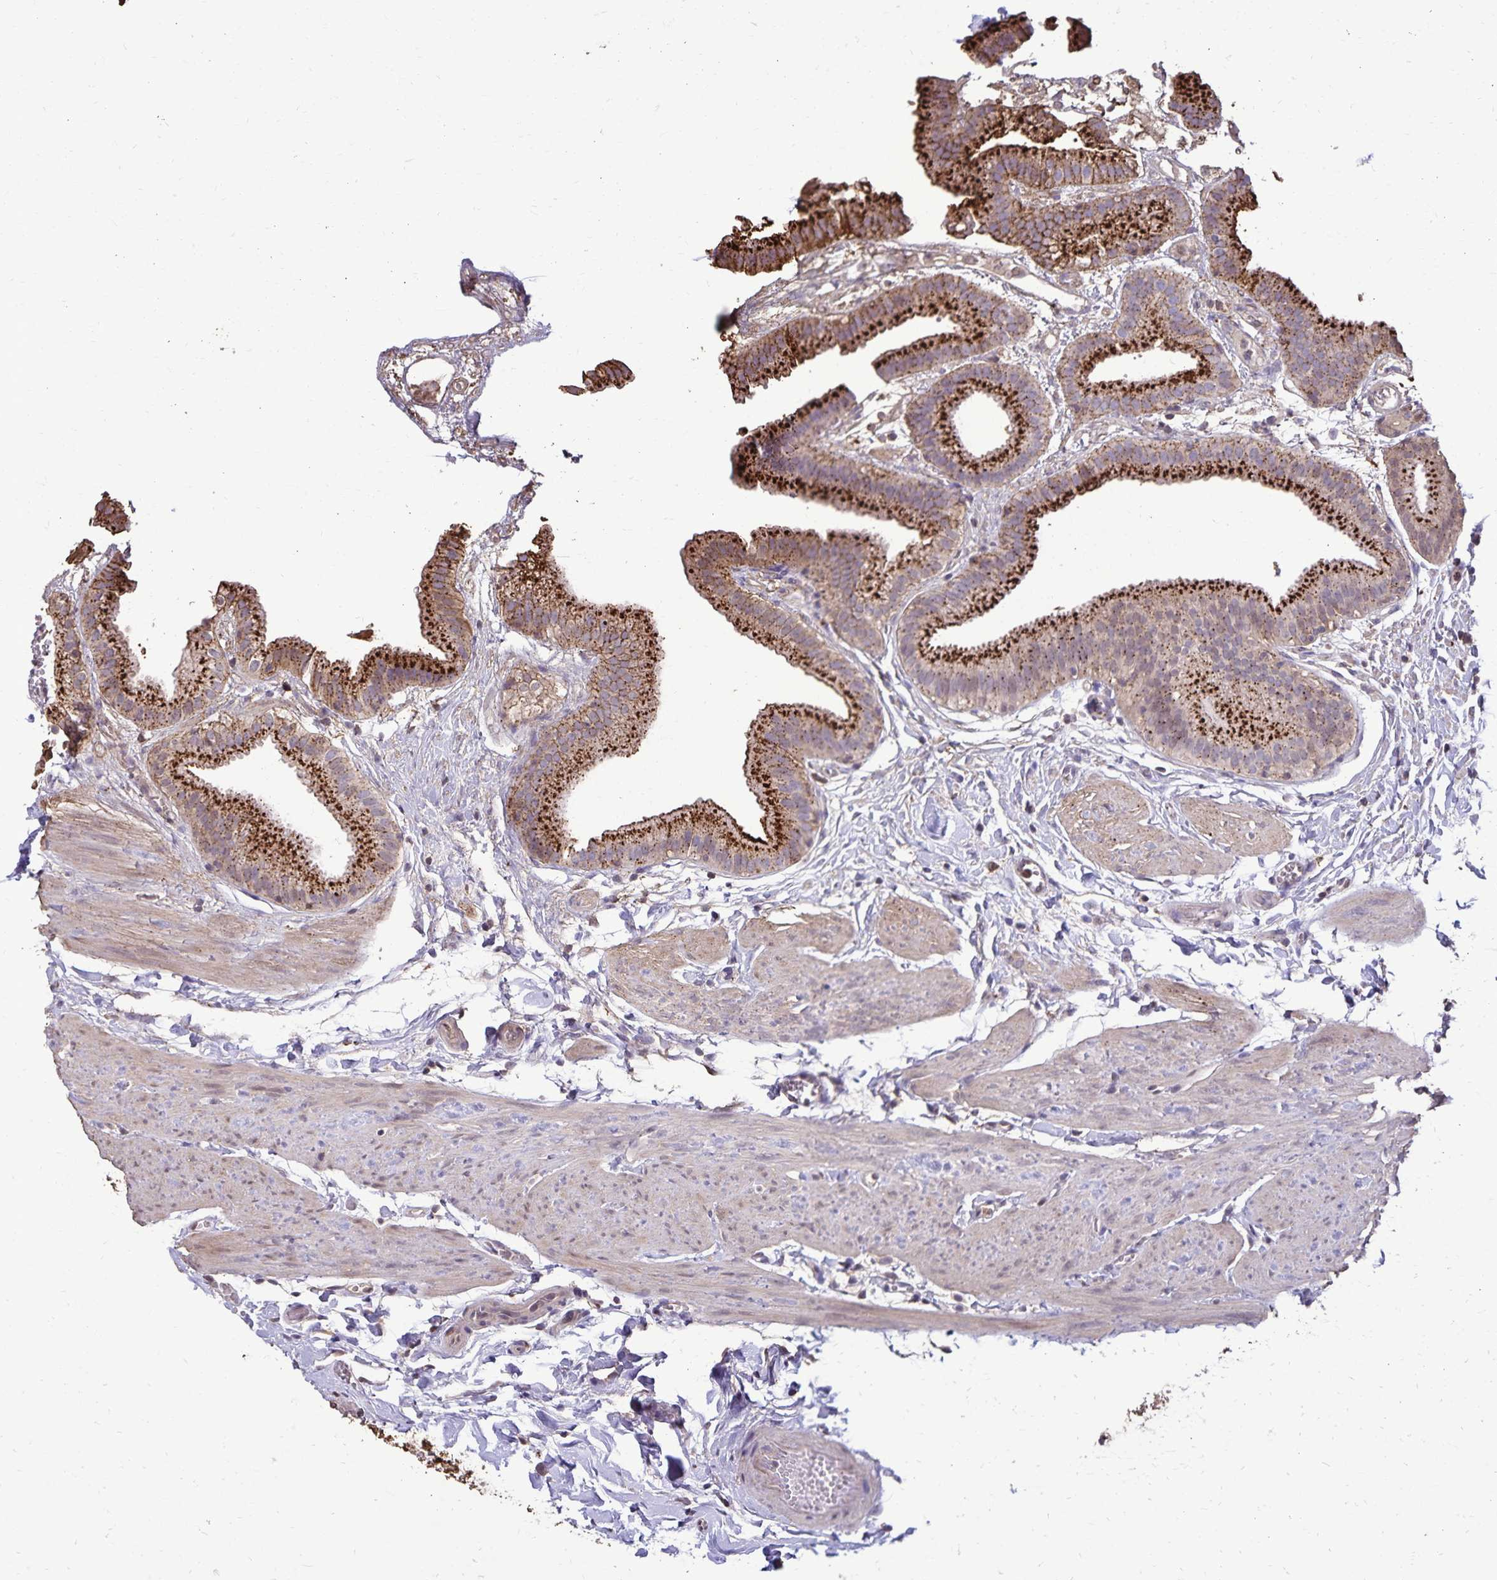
{"staining": {"intensity": "strong", "quantity": ">75%", "location": "cytoplasmic/membranous"}, "tissue": "gallbladder", "cell_type": "Glandular cells", "image_type": "normal", "snomed": [{"axis": "morphology", "description": "Normal tissue, NOS"}, {"axis": "topography", "description": "Gallbladder"}], "caption": "The photomicrograph exhibits staining of benign gallbladder, revealing strong cytoplasmic/membranous protein staining (brown color) within glandular cells. (IHC, brightfield microscopy, high magnification).", "gene": "CHMP1B", "patient": {"sex": "female", "age": 63}}